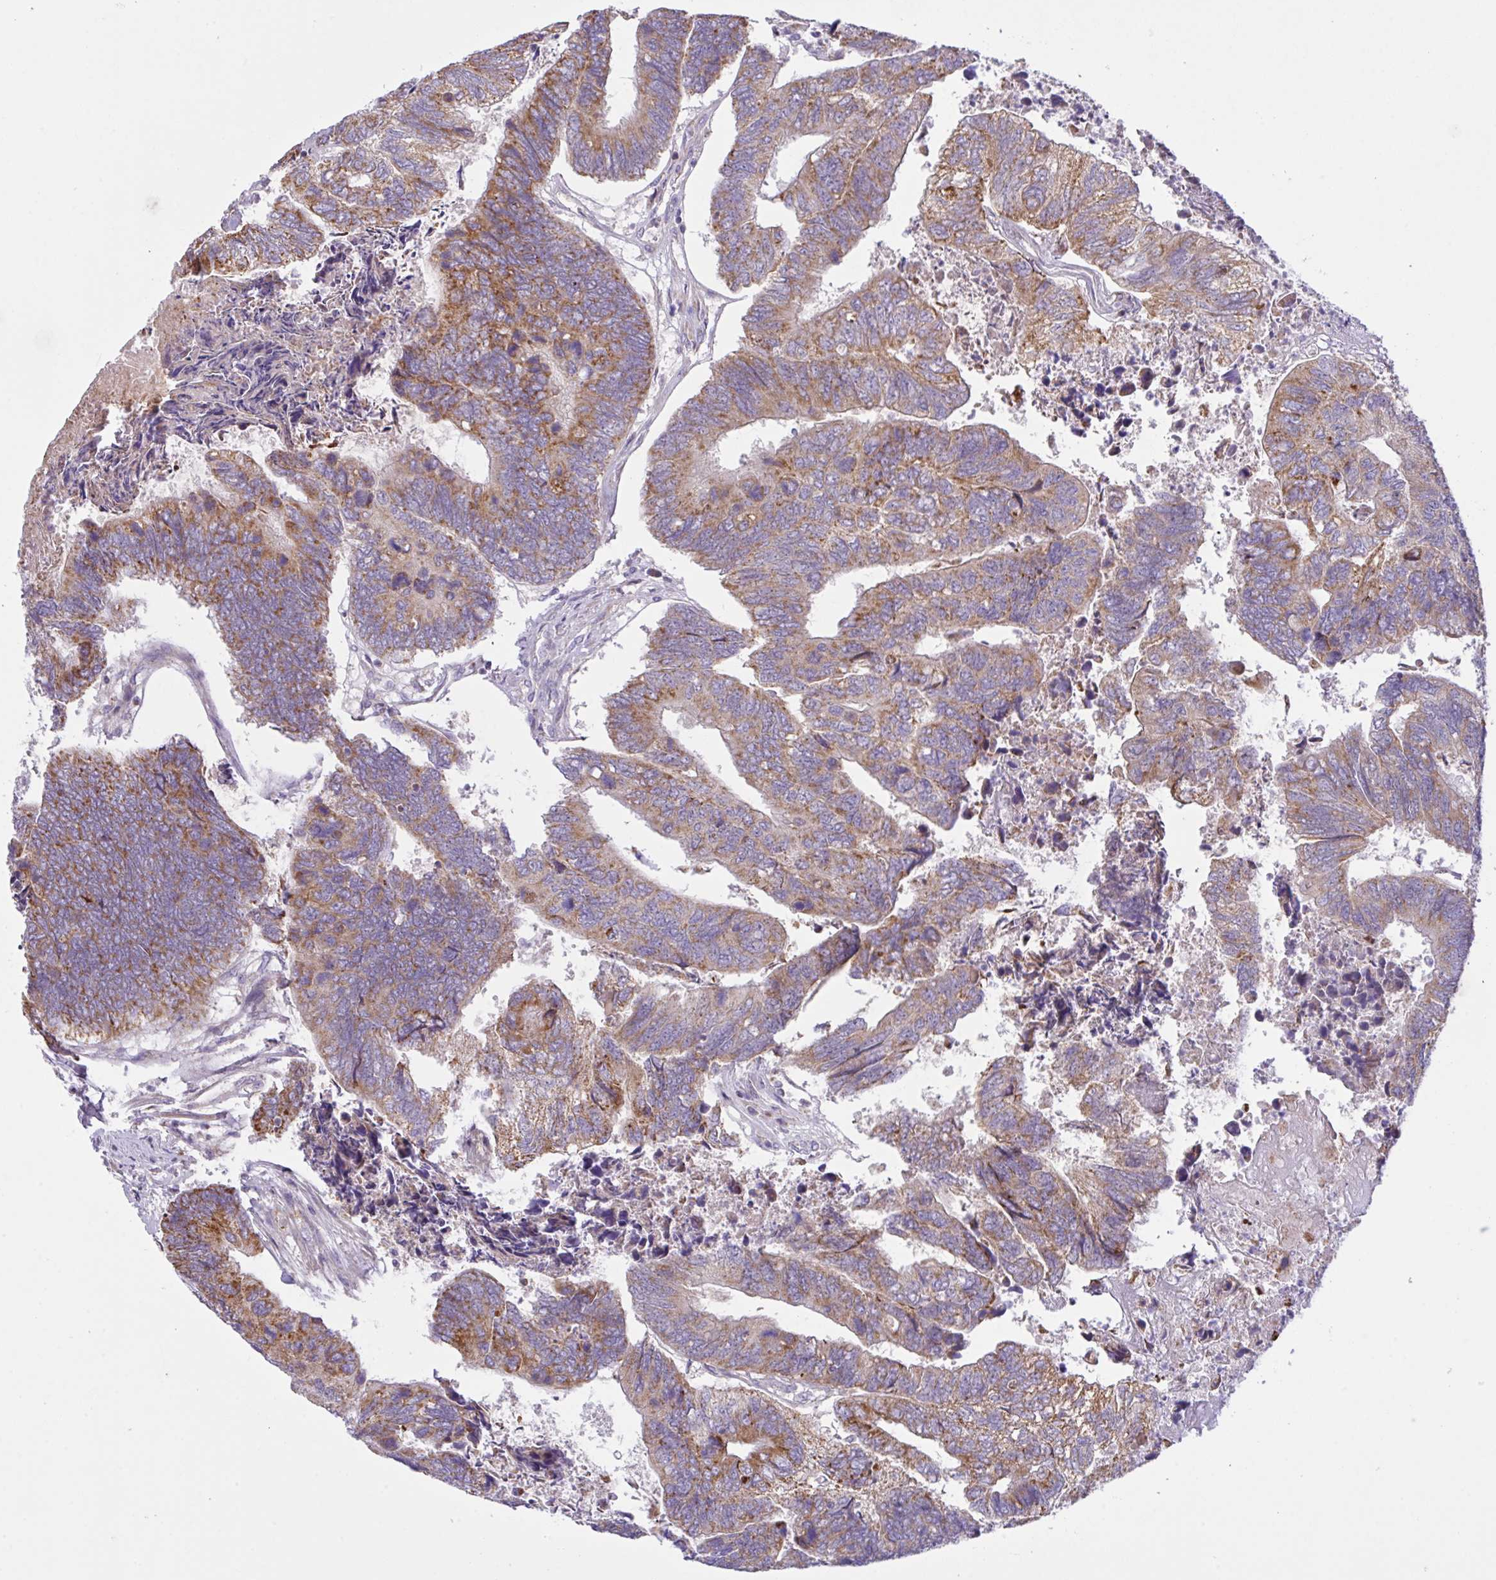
{"staining": {"intensity": "moderate", "quantity": ">75%", "location": "cytoplasmic/membranous"}, "tissue": "colorectal cancer", "cell_type": "Tumor cells", "image_type": "cancer", "snomed": [{"axis": "morphology", "description": "Adenocarcinoma, NOS"}, {"axis": "topography", "description": "Colon"}], "caption": "Colorectal cancer (adenocarcinoma) tissue demonstrates moderate cytoplasmic/membranous expression in approximately >75% of tumor cells, visualized by immunohistochemistry.", "gene": "CHDH", "patient": {"sex": "female", "age": 67}}